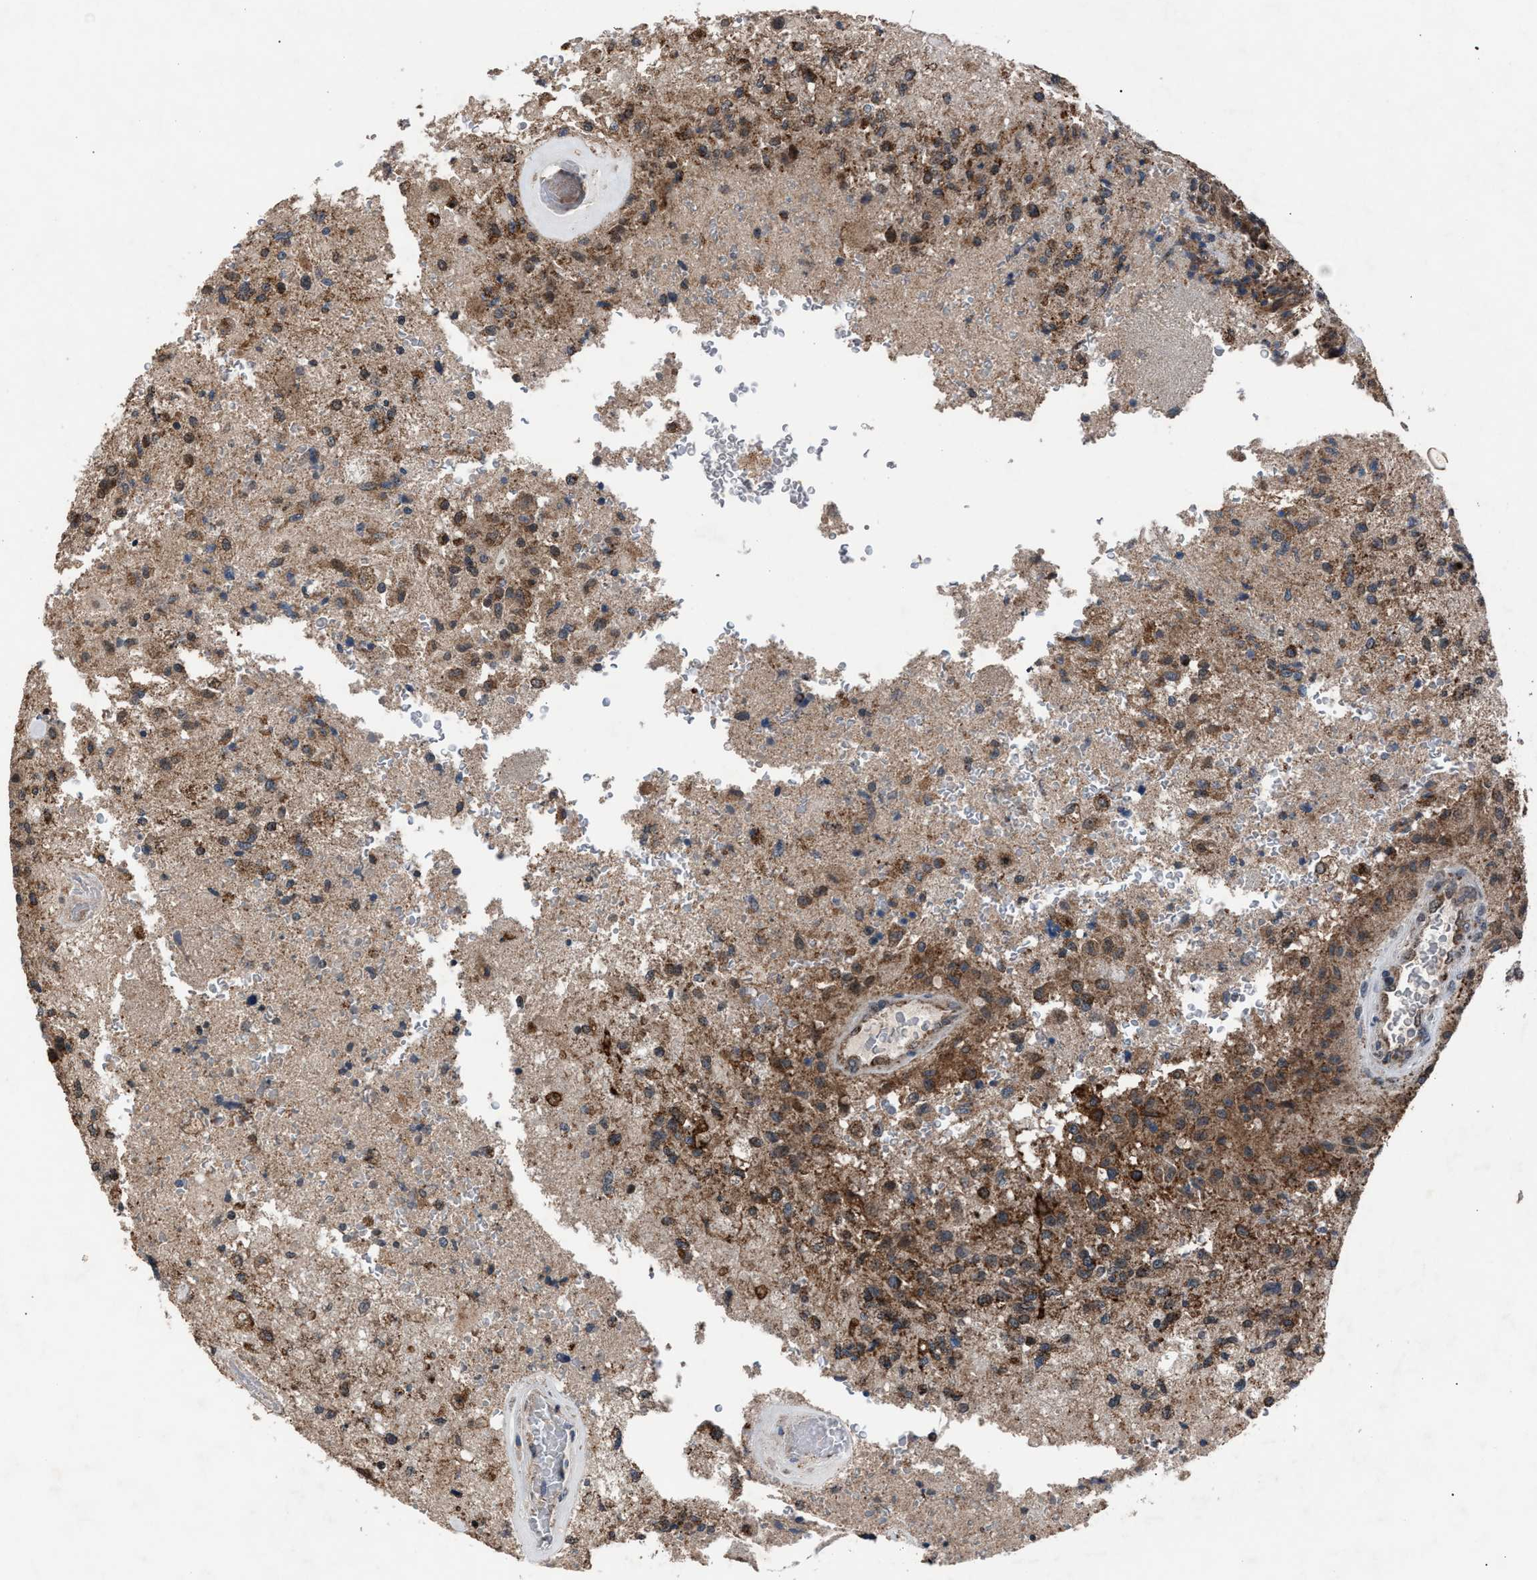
{"staining": {"intensity": "moderate", "quantity": "25%-75%", "location": "cytoplasmic/membranous"}, "tissue": "glioma", "cell_type": "Tumor cells", "image_type": "cancer", "snomed": [{"axis": "morphology", "description": "Normal tissue, NOS"}, {"axis": "morphology", "description": "Glioma, malignant, High grade"}, {"axis": "topography", "description": "Cerebral cortex"}], "caption": "Immunohistochemistry (IHC) image of malignant glioma (high-grade) stained for a protein (brown), which shows medium levels of moderate cytoplasmic/membranous staining in approximately 25%-75% of tumor cells.", "gene": "HSD17B4", "patient": {"sex": "male", "age": 77}}